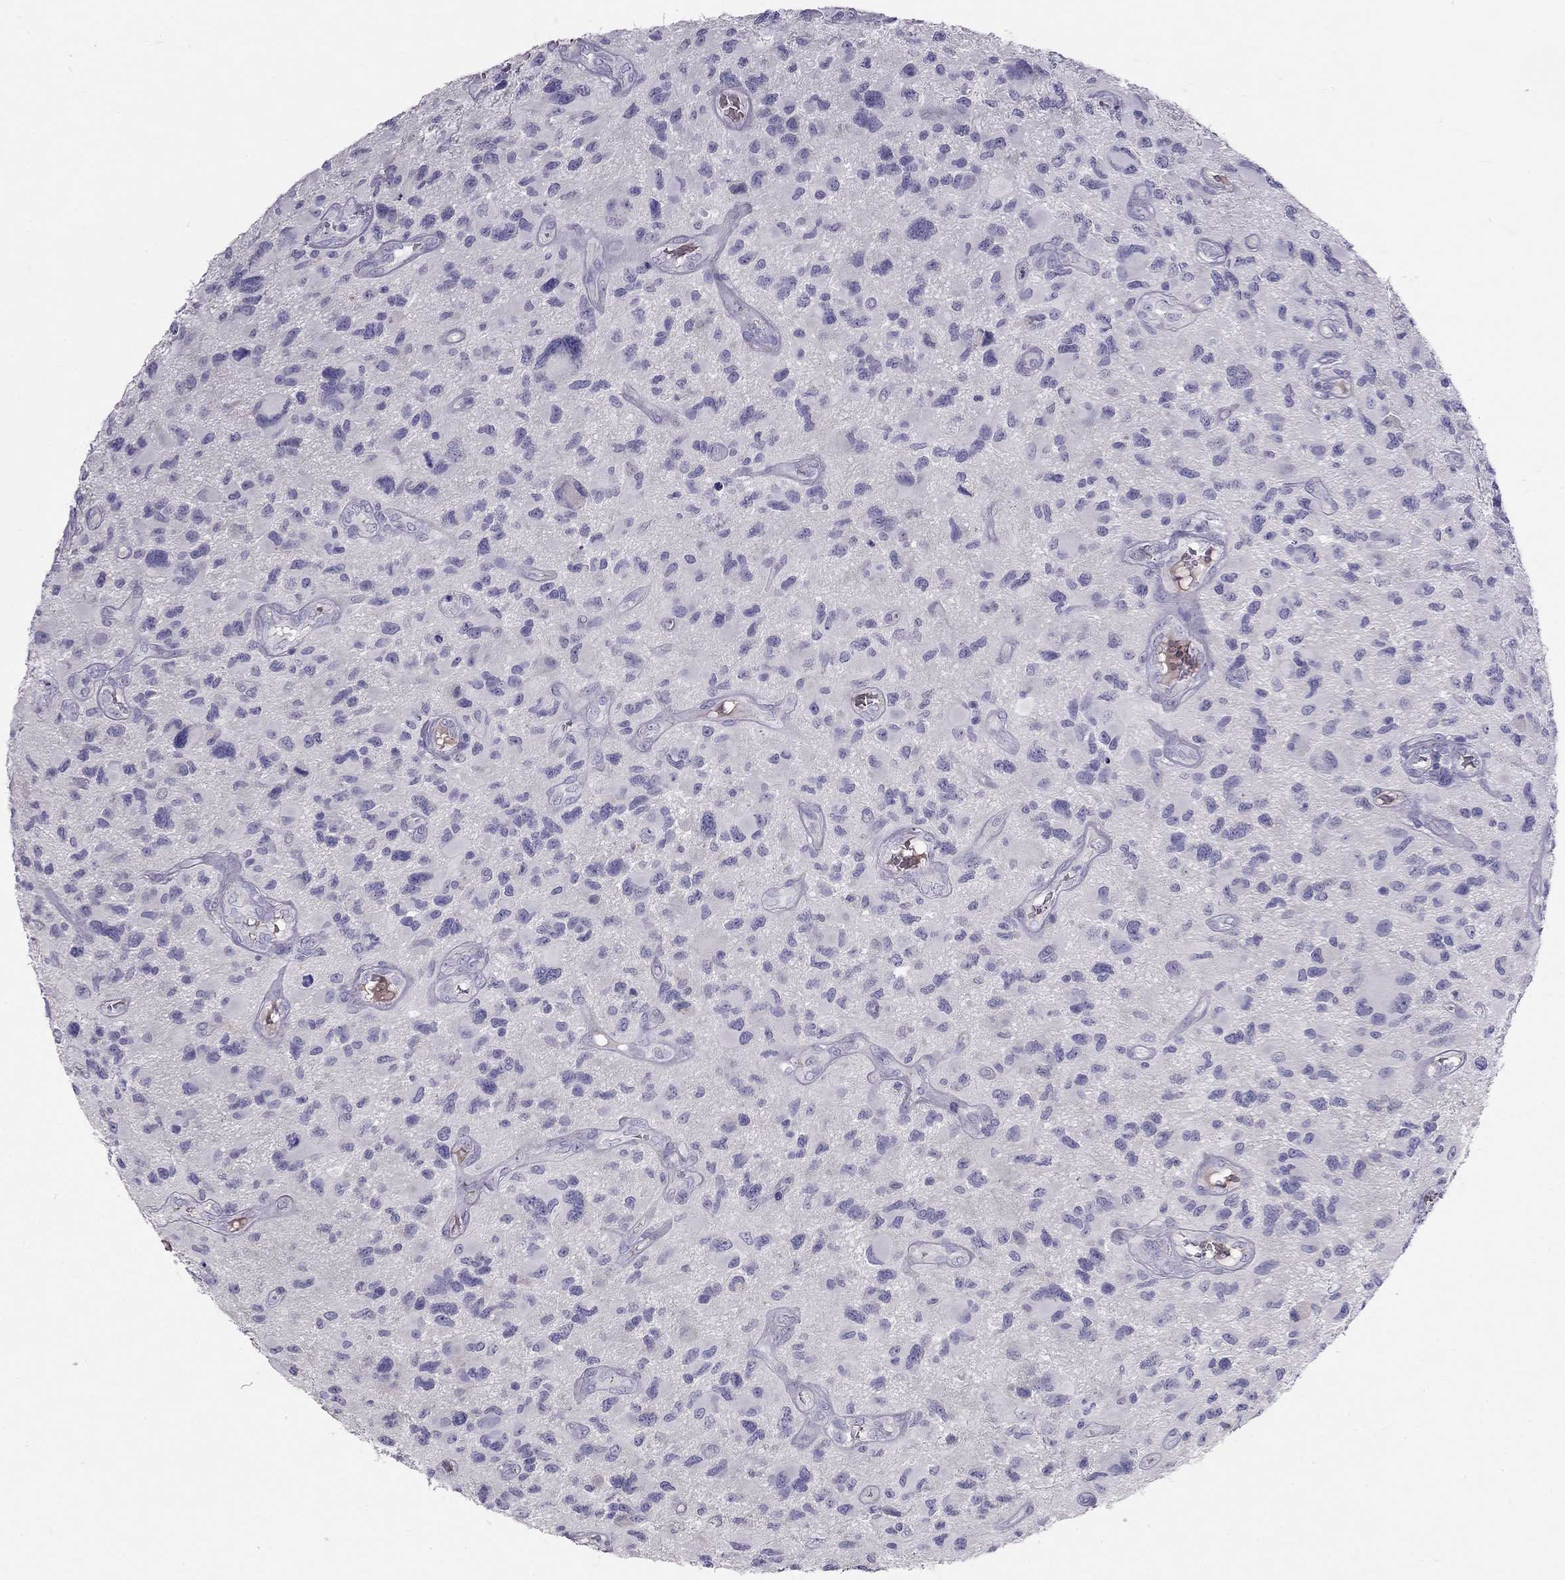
{"staining": {"intensity": "negative", "quantity": "none", "location": "none"}, "tissue": "glioma", "cell_type": "Tumor cells", "image_type": "cancer", "snomed": [{"axis": "morphology", "description": "Glioma, malignant, NOS"}, {"axis": "morphology", "description": "Glioma, malignant, High grade"}, {"axis": "topography", "description": "Brain"}], "caption": "The photomicrograph shows no staining of tumor cells in high-grade glioma (malignant).", "gene": "RHD", "patient": {"sex": "female", "age": 71}}